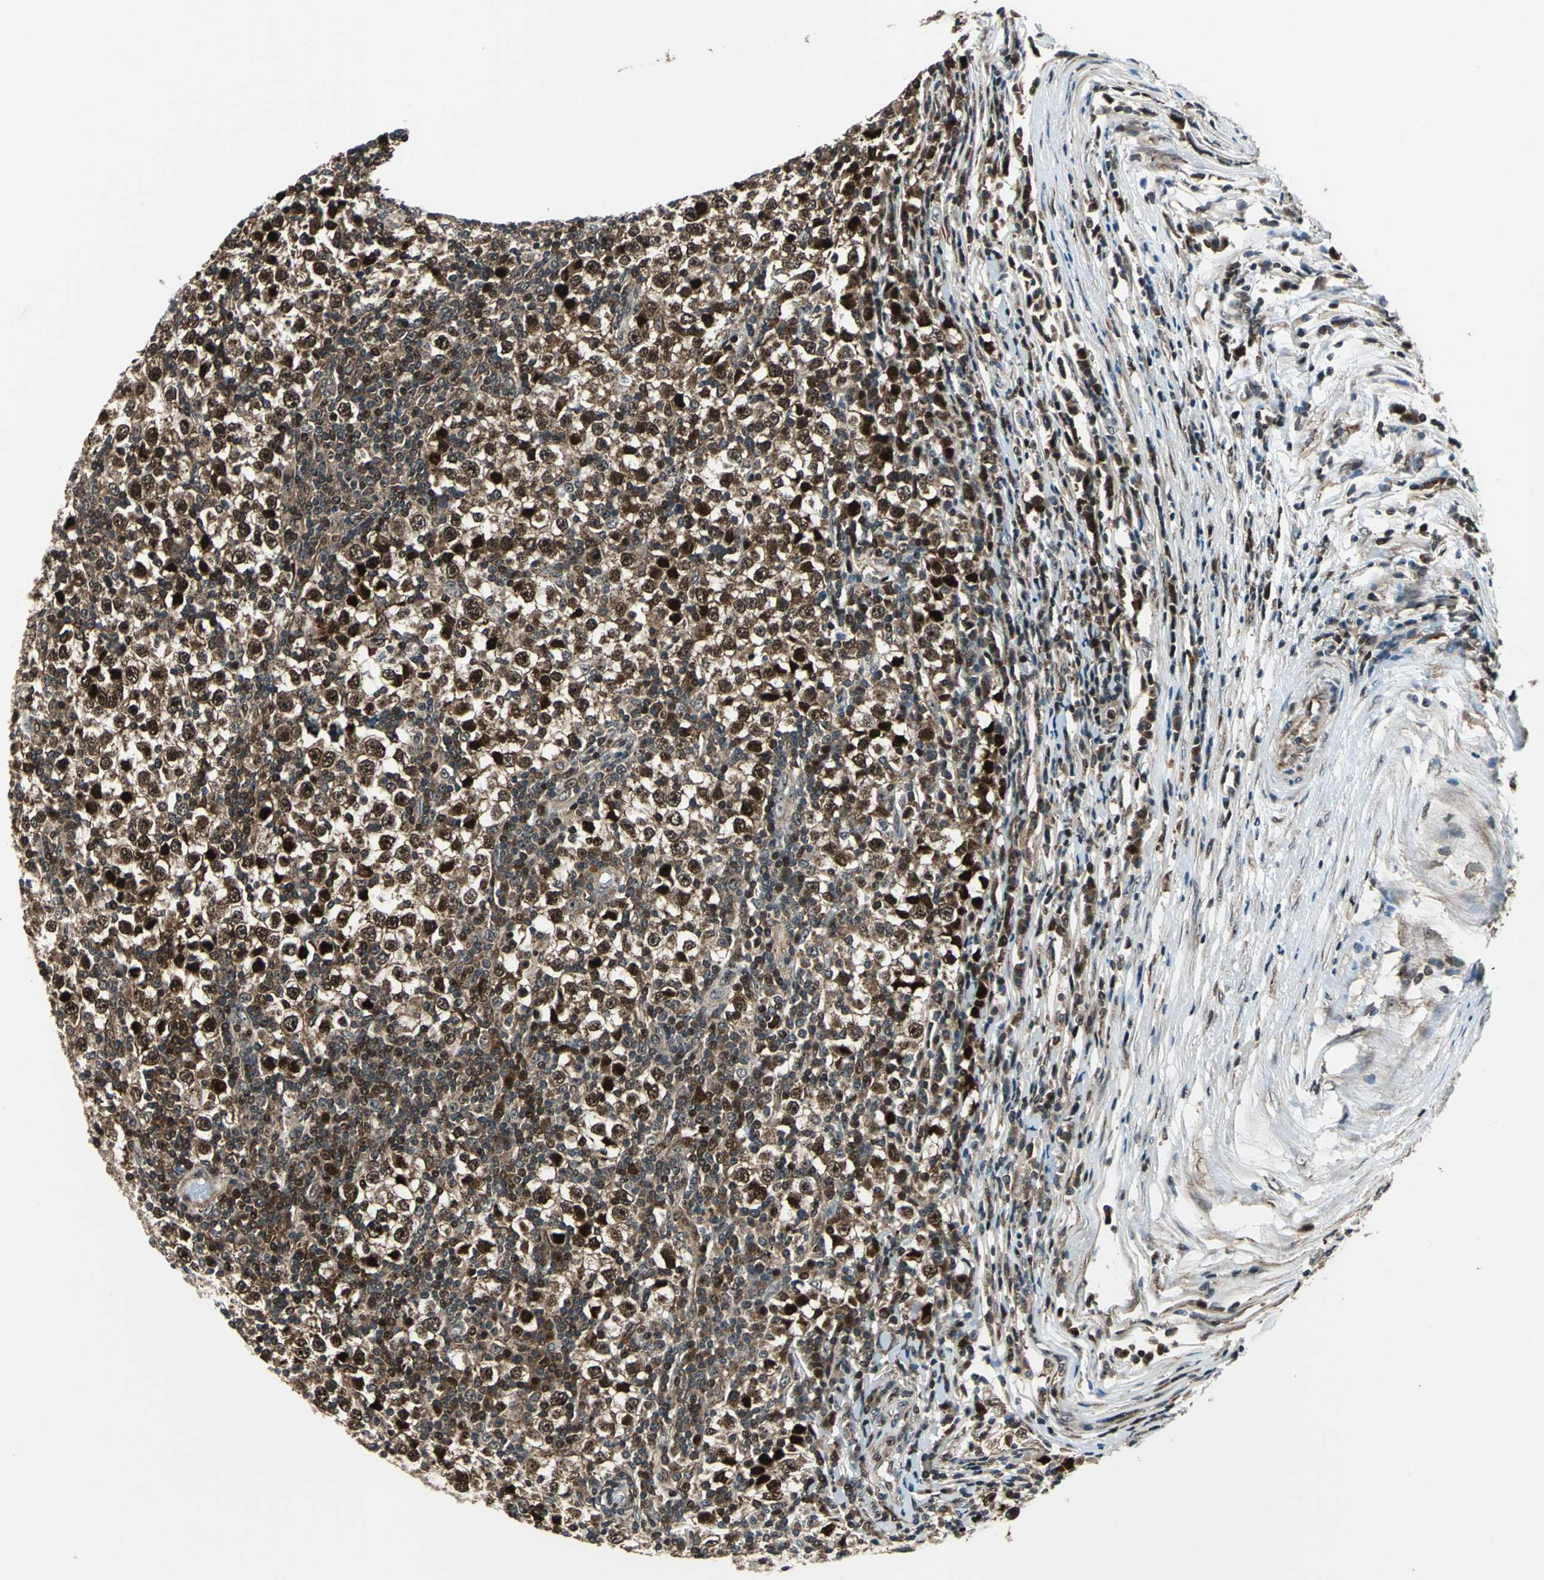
{"staining": {"intensity": "strong", "quantity": ">75%", "location": "nuclear"}, "tissue": "testis cancer", "cell_type": "Tumor cells", "image_type": "cancer", "snomed": [{"axis": "morphology", "description": "Seminoma, NOS"}, {"axis": "topography", "description": "Testis"}], "caption": "A high amount of strong nuclear positivity is seen in about >75% of tumor cells in seminoma (testis) tissue. (IHC, brightfield microscopy, high magnification).", "gene": "AATF", "patient": {"sex": "male", "age": 65}}